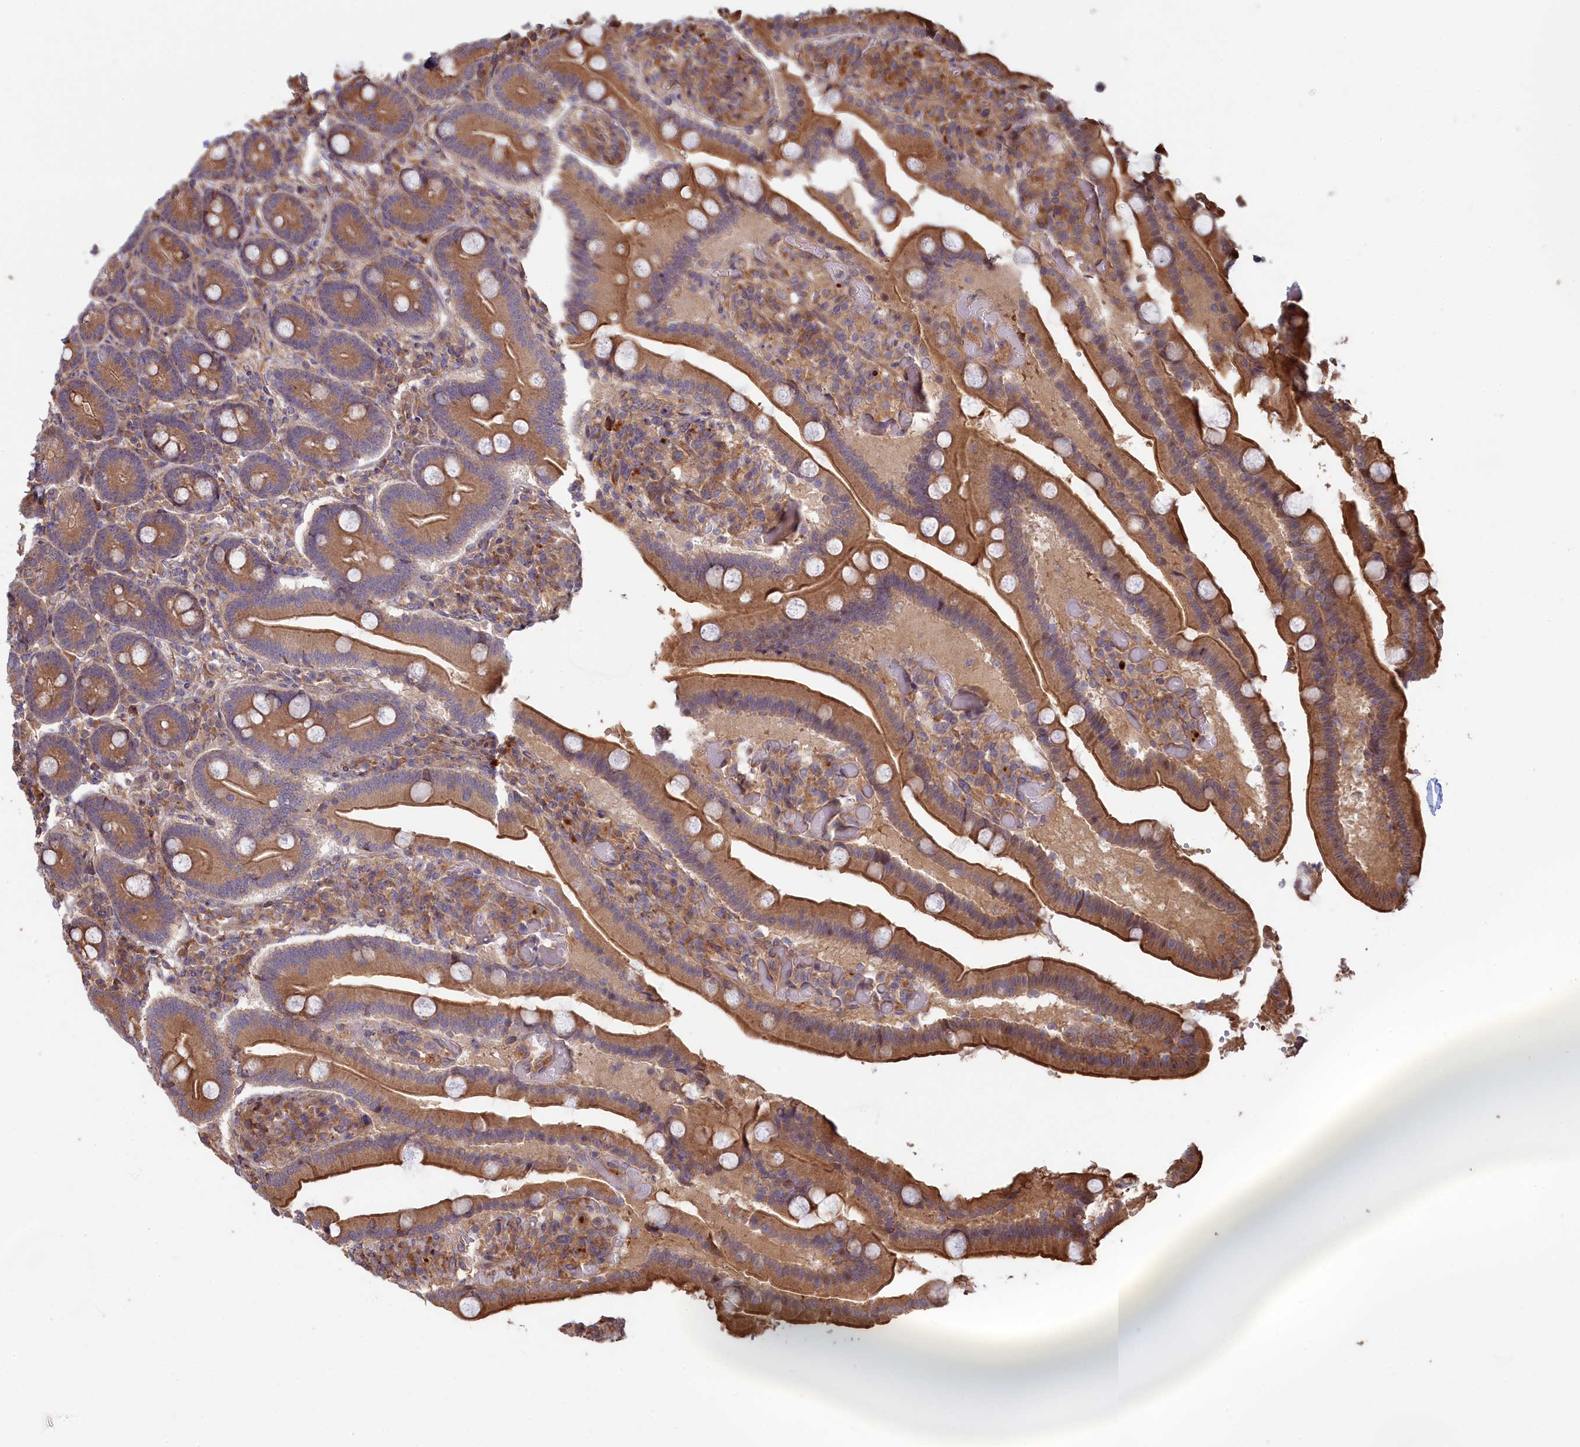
{"staining": {"intensity": "moderate", "quantity": ">75%", "location": "cytoplasmic/membranous"}, "tissue": "duodenum", "cell_type": "Glandular cells", "image_type": "normal", "snomed": [{"axis": "morphology", "description": "Normal tissue, NOS"}, {"axis": "topography", "description": "Duodenum"}], "caption": "This histopathology image displays benign duodenum stained with IHC to label a protein in brown. The cytoplasmic/membranous of glandular cells show moderate positivity for the protein. Nuclei are counter-stained blue.", "gene": "RILPL1", "patient": {"sex": "female", "age": 62}}